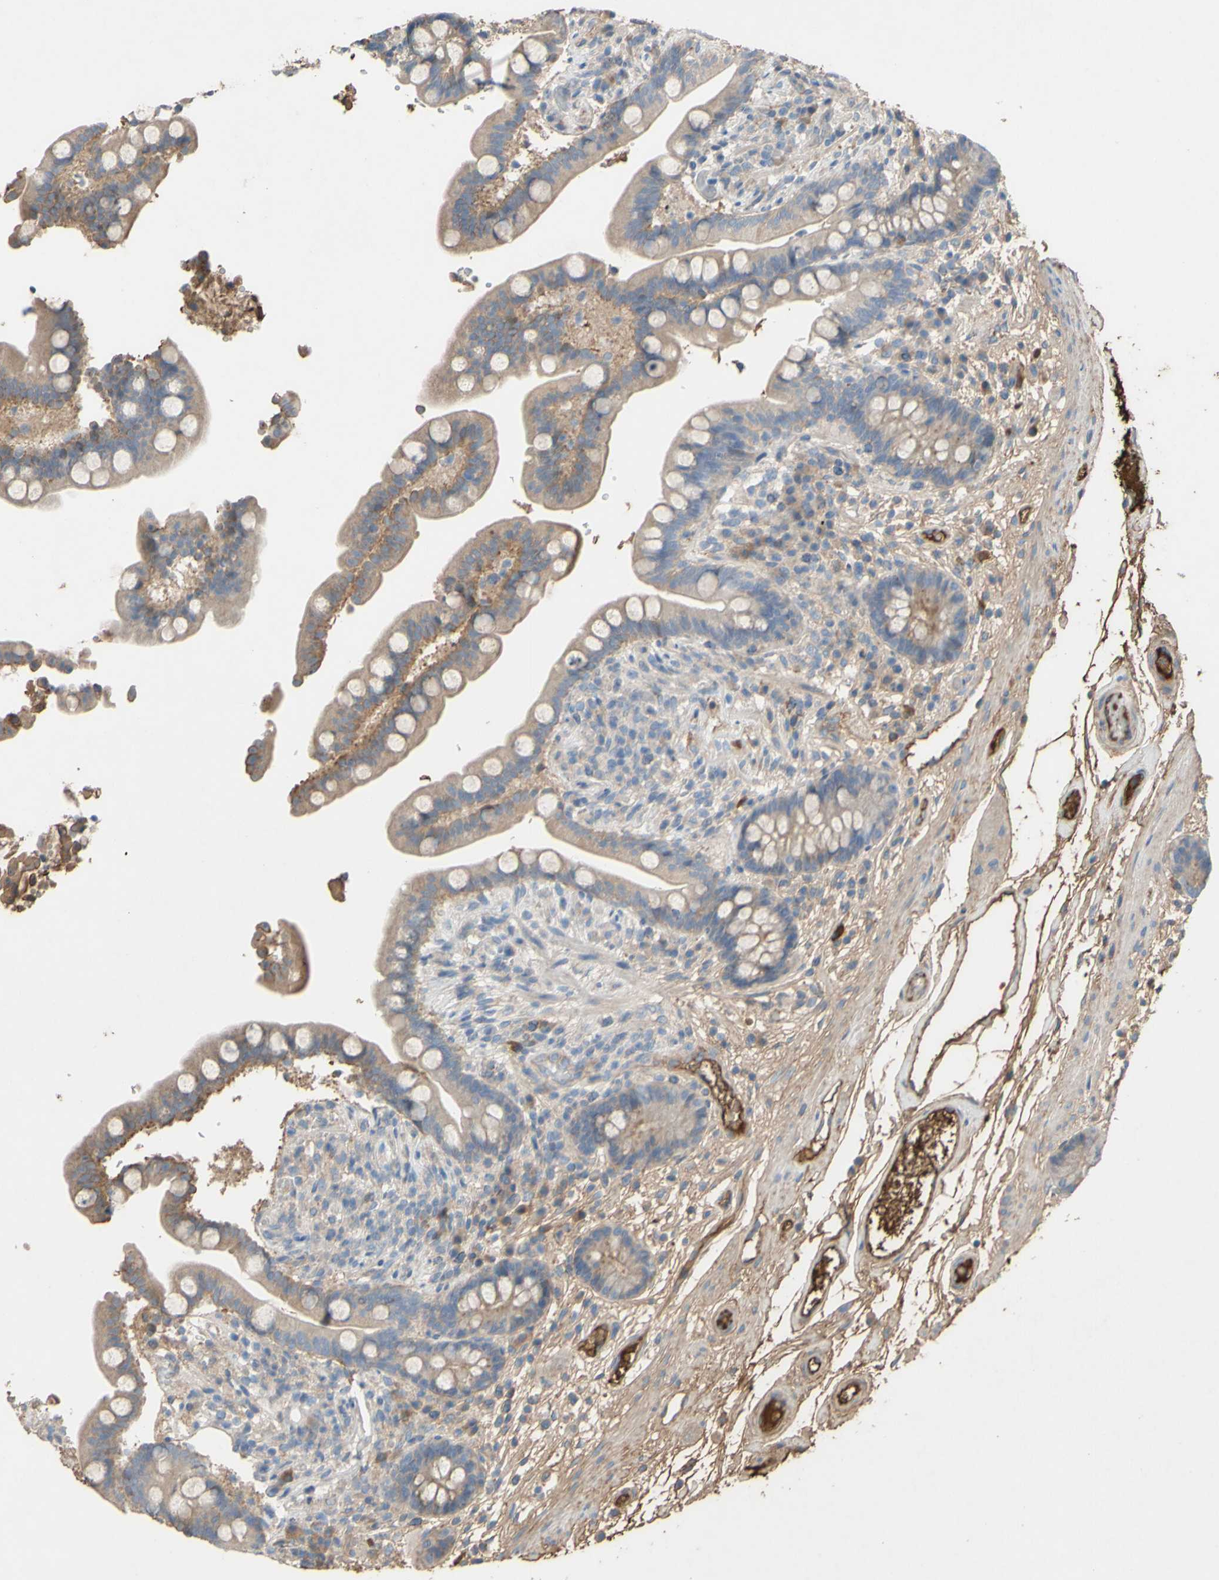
{"staining": {"intensity": "strong", "quantity": ">75%", "location": "cytoplasmic/membranous"}, "tissue": "colon", "cell_type": "Endothelial cells", "image_type": "normal", "snomed": [{"axis": "morphology", "description": "Normal tissue, NOS"}, {"axis": "topography", "description": "Colon"}], "caption": "Colon stained with immunohistochemistry shows strong cytoplasmic/membranous staining in about >75% of endothelial cells. (brown staining indicates protein expression, while blue staining denotes nuclei).", "gene": "PTGDS", "patient": {"sex": "male", "age": 73}}